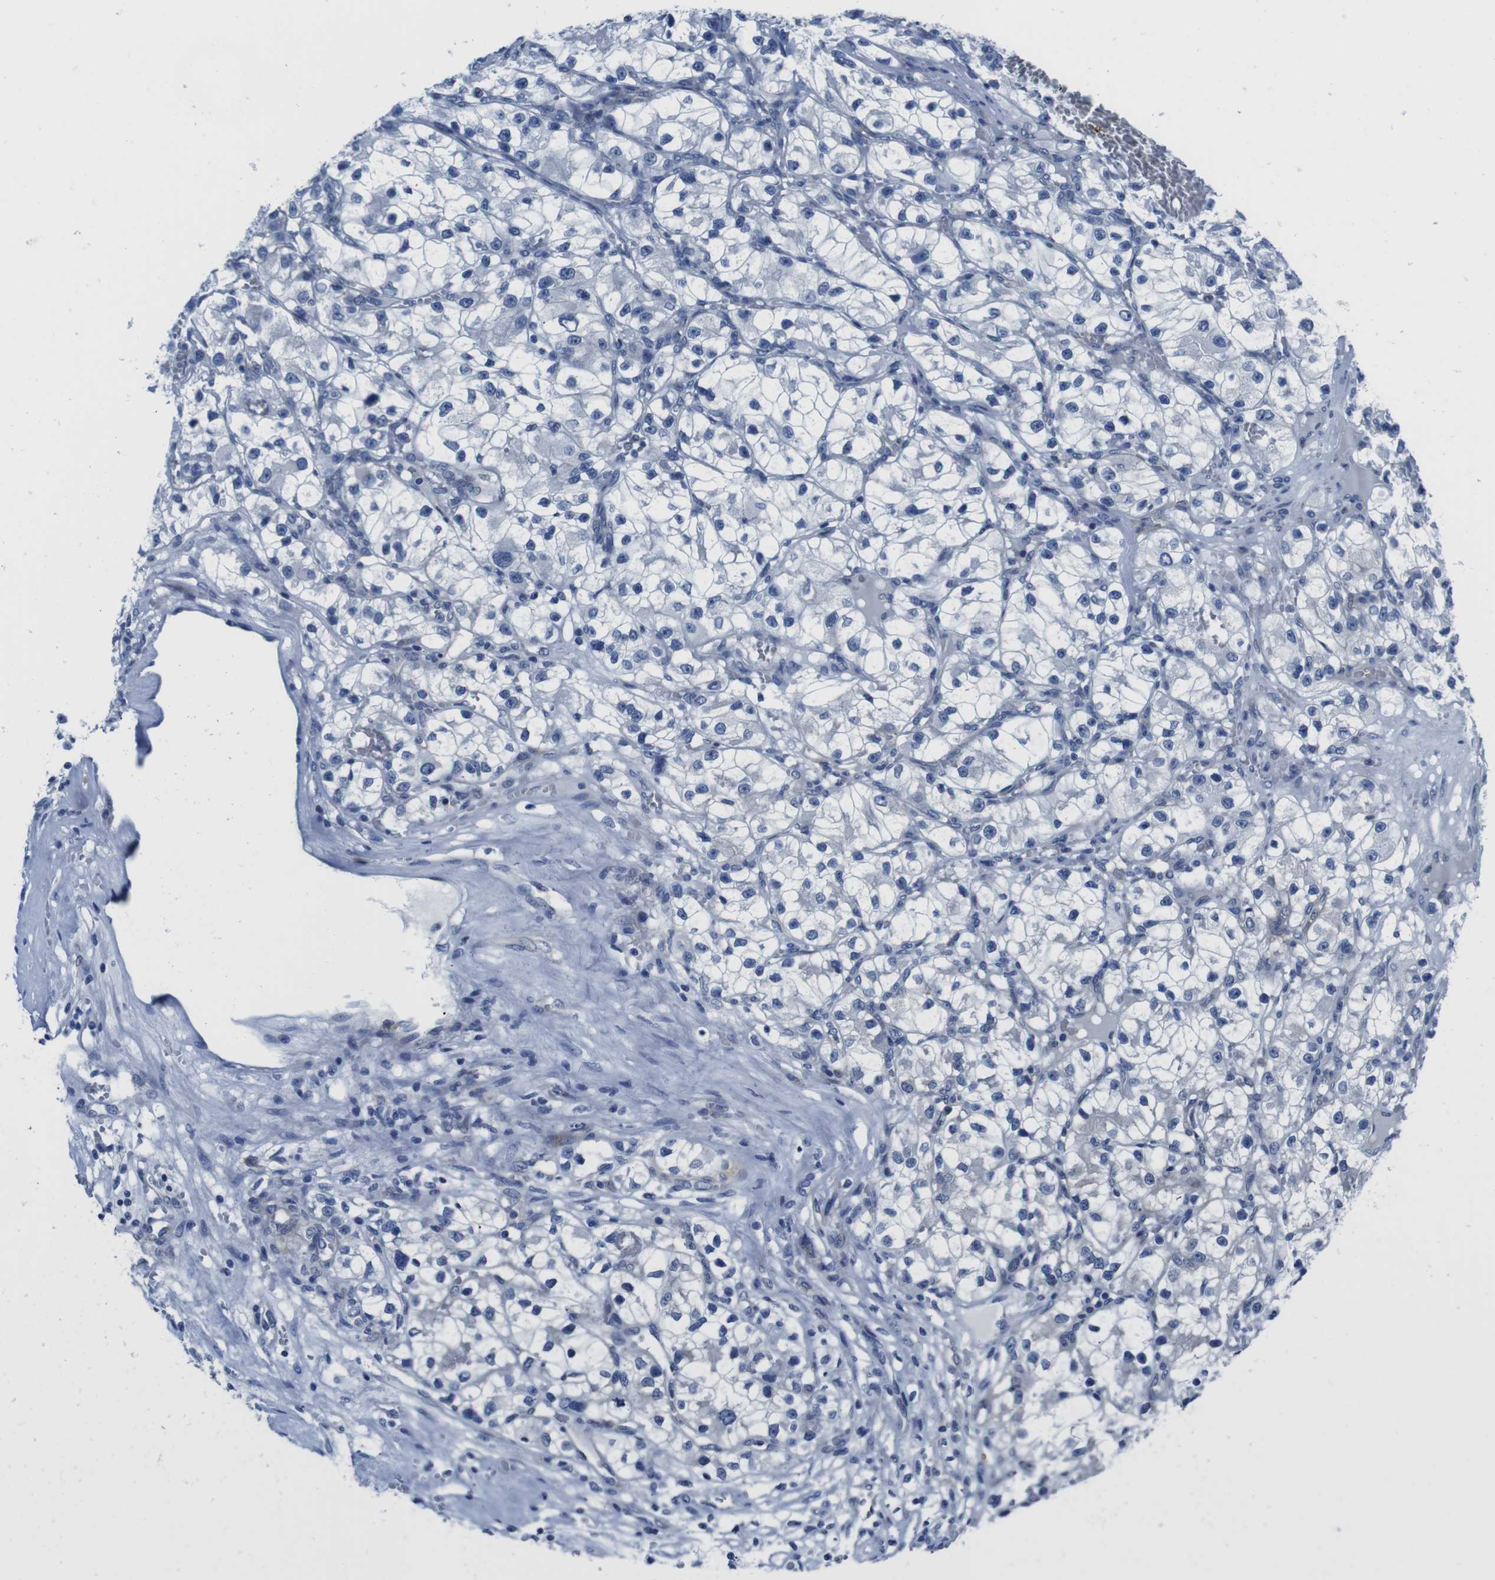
{"staining": {"intensity": "negative", "quantity": "none", "location": "none"}, "tissue": "renal cancer", "cell_type": "Tumor cells", "image_type": "cancer", "snomed": [{"axis": "morphology", "description": "Adenocarcinoma, NOS"}, {"axis": "topography", "description": "Kidney"}], "caption": "Adenocarcinoma (renal) was stained to show a protein in brown. There is no significant positivity in tumor cells.", "gene": "EIF4A1", "patient": {"sex": "female", "age": 57}}